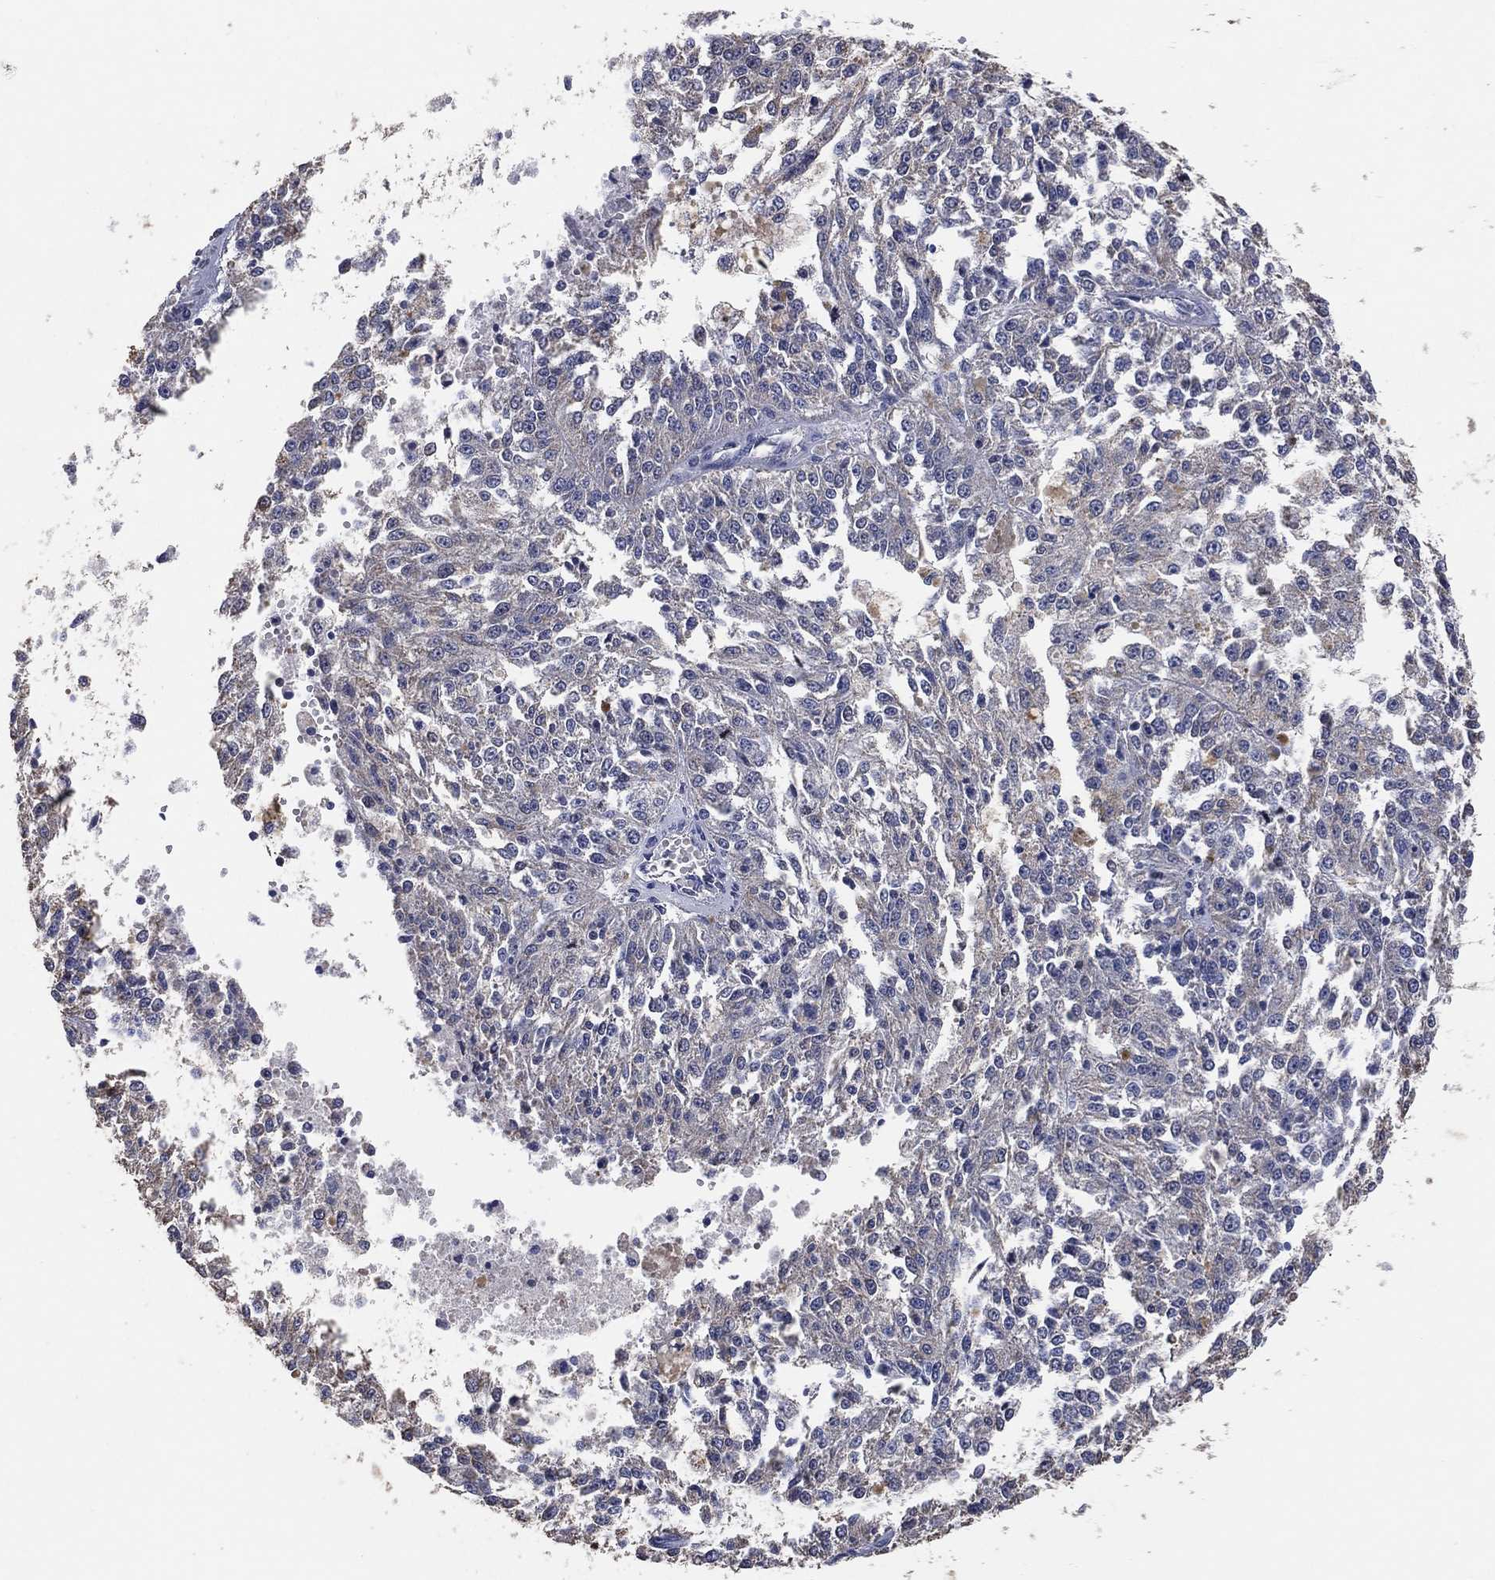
{"staining": {"intensity": "negative", "quantity": "none", "location": "none"}, "tissue": "melanoma", "cell_type": "Tumor cells", "image_type": "cancer", "snomed": [{"axis": "morphology", "description": "Malignant melanoma, Metastatic site"}, {"axis": "topography", "description": "Lymph node"}], "caption": "DAB (3,3'-diaminobenzidine) immunohistochemical staining of human melanoma displays no significant staining in tumor cells.", "gene": "KLK5", "patient": {"sex": "female", "age": 64}}